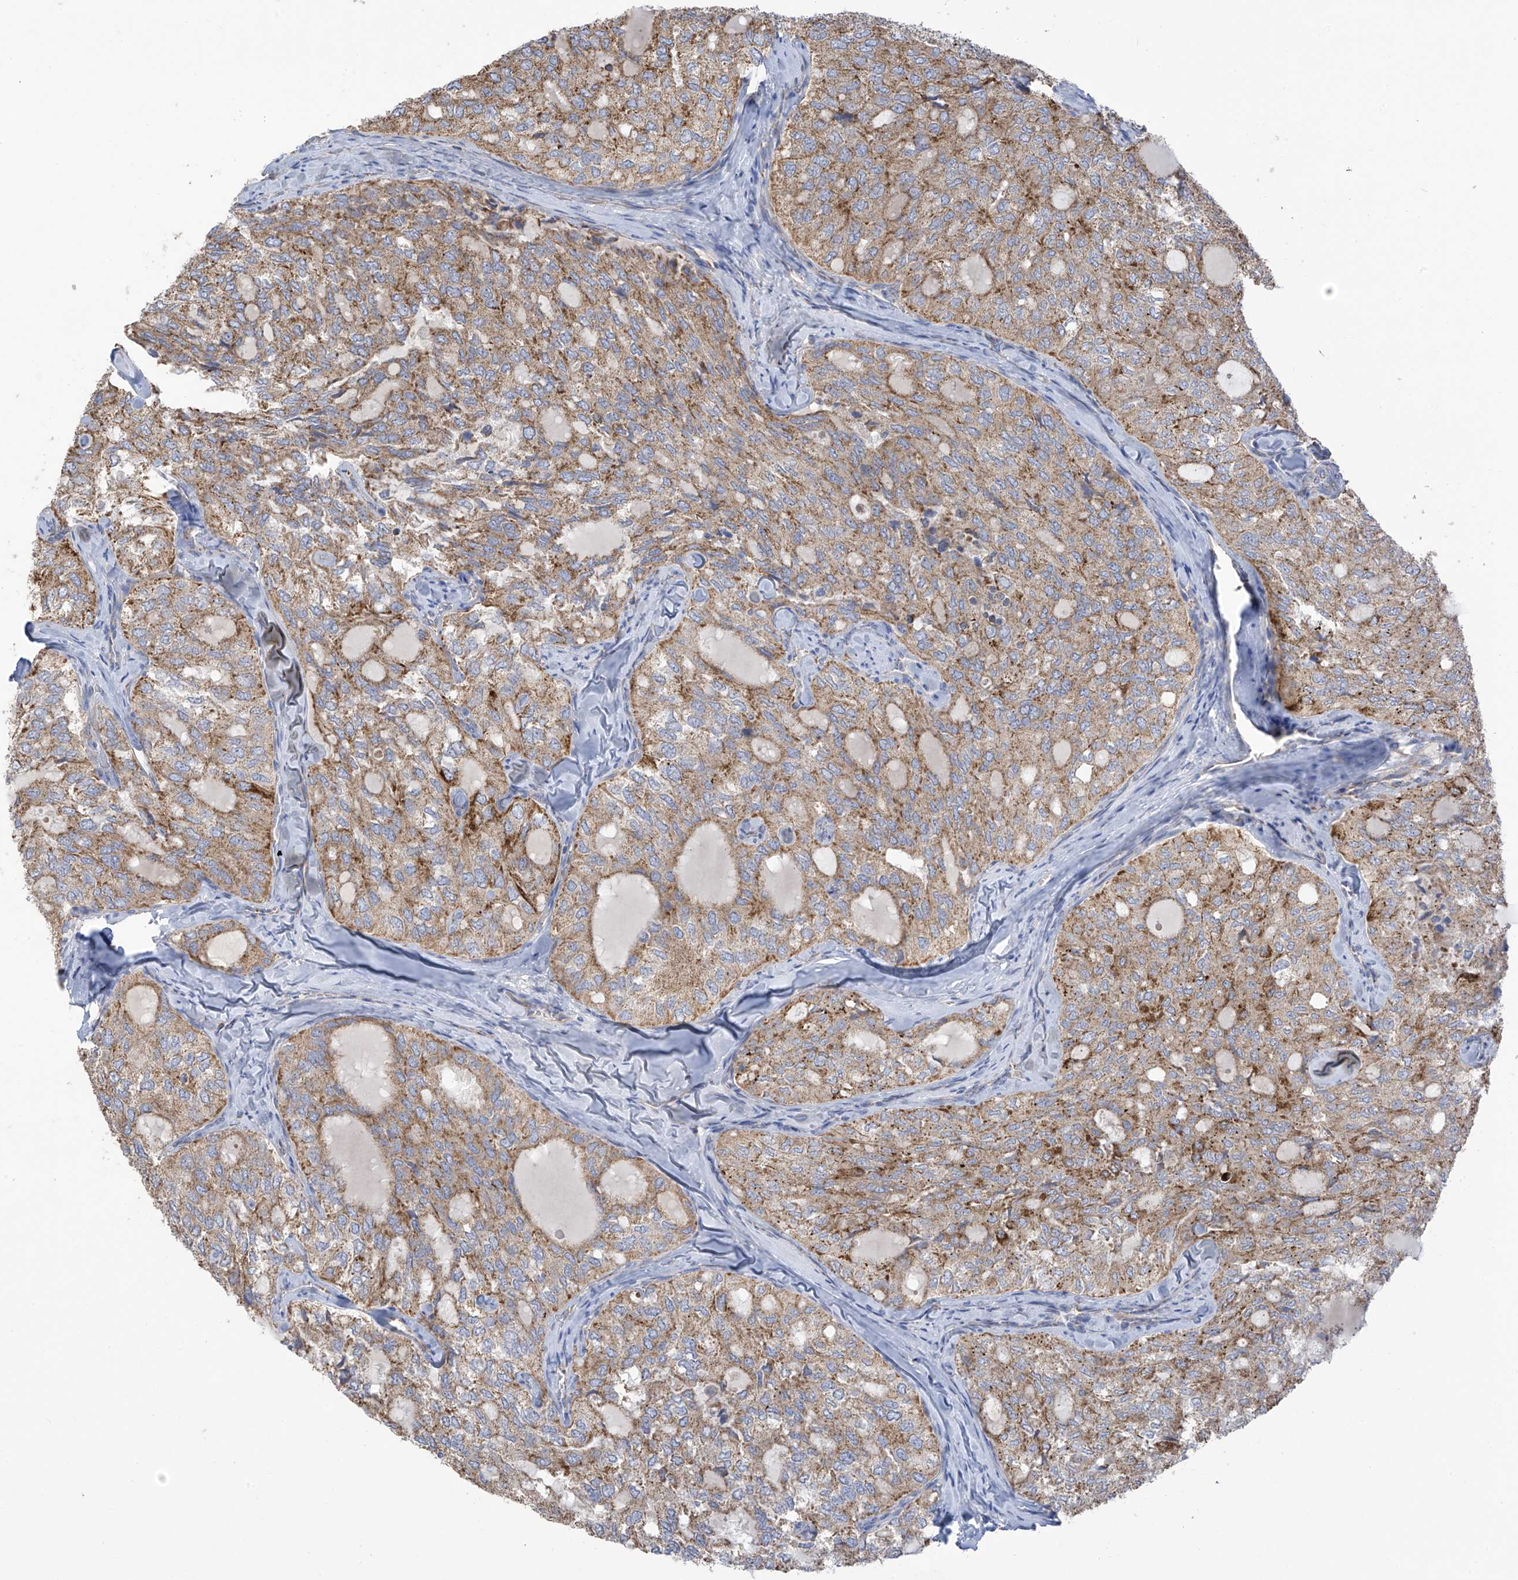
{"staining": {"intensity": "moderate", "quantity": ">75%", "location": "cytoplasmic/membranous"}, "tissue": "thyroid cancer", "cell_type": "Tumor cells", "image_type": "cancer", "snomed": [{"axis": "morphology", "description": "Follicular adenoma carcinoma, NOS"}, {"axis": "topography", "description": "Thyroid gland"}], "caption": "DAB immunohistochemical staining of thyroid cancer exhibits moderate cytoplasmic/membranous protein positivity in approximately >75% of tumor cells.", "gene": "PNPT1", "patient": {"sex": "male", "age": 75}}